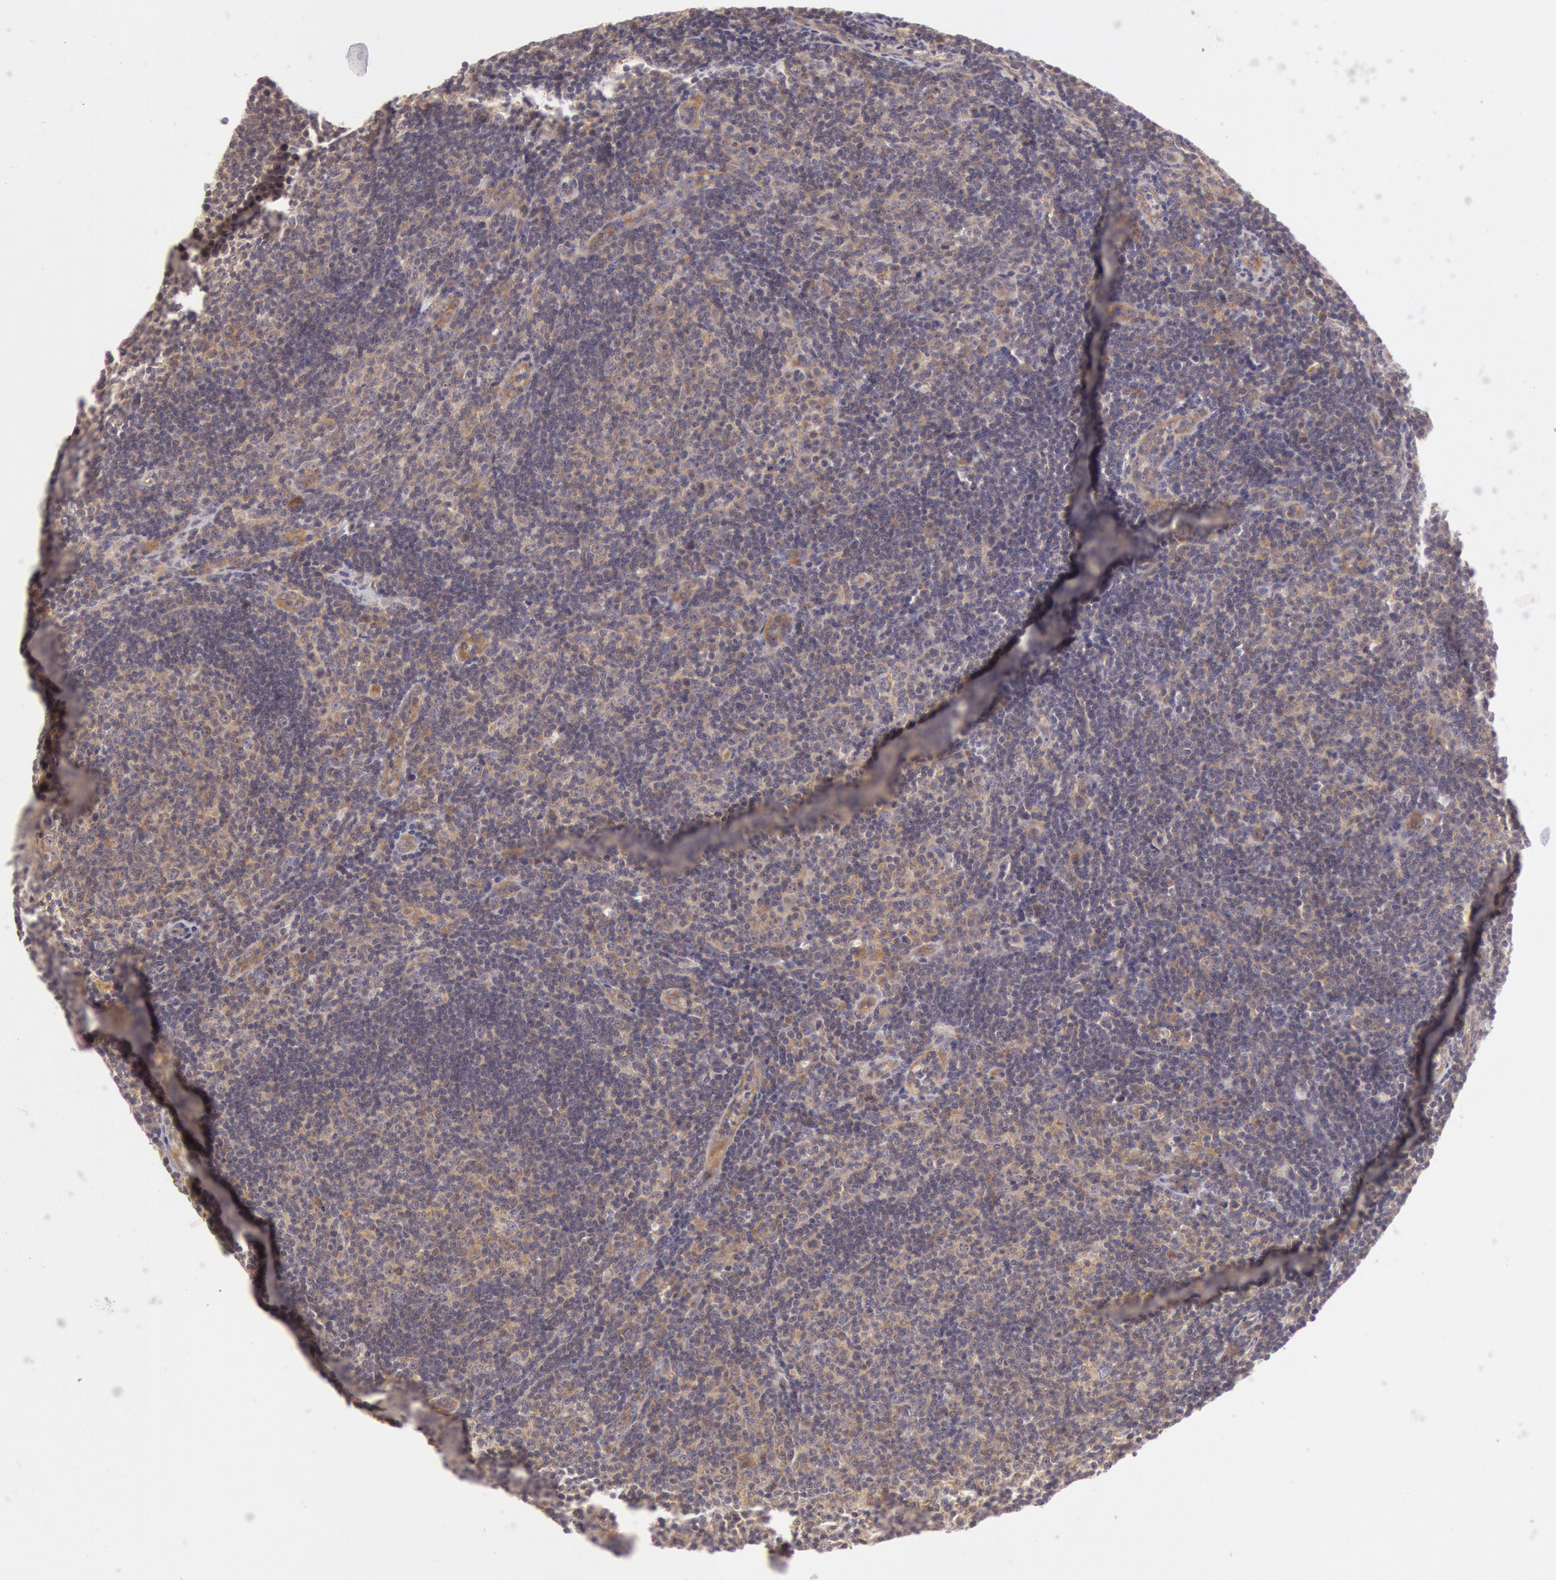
{"staining": {"intensity": "weak", "quantity": ">75%", "location": "cytoplasmic/membranous"}, "tissue": "lymphoma", "cell_type": "Tumor cells", "image_type": "cancer", "snomed": [{"axis": "morphology", "description": "Malignant lymphoma, non-Hodgkin's type, Low grade"}, {"axis": "topography", "description": "Lymph node"}], "caption": "Protein staining of malignant lymphoma, non-Hodgkin's type (low-grade) tissue displays weak cytoplasmic/membranous positivity in approximately >75% of tumor cells.", "gene": "CHUK", "patient": {"sex": "male", "age": 49}}